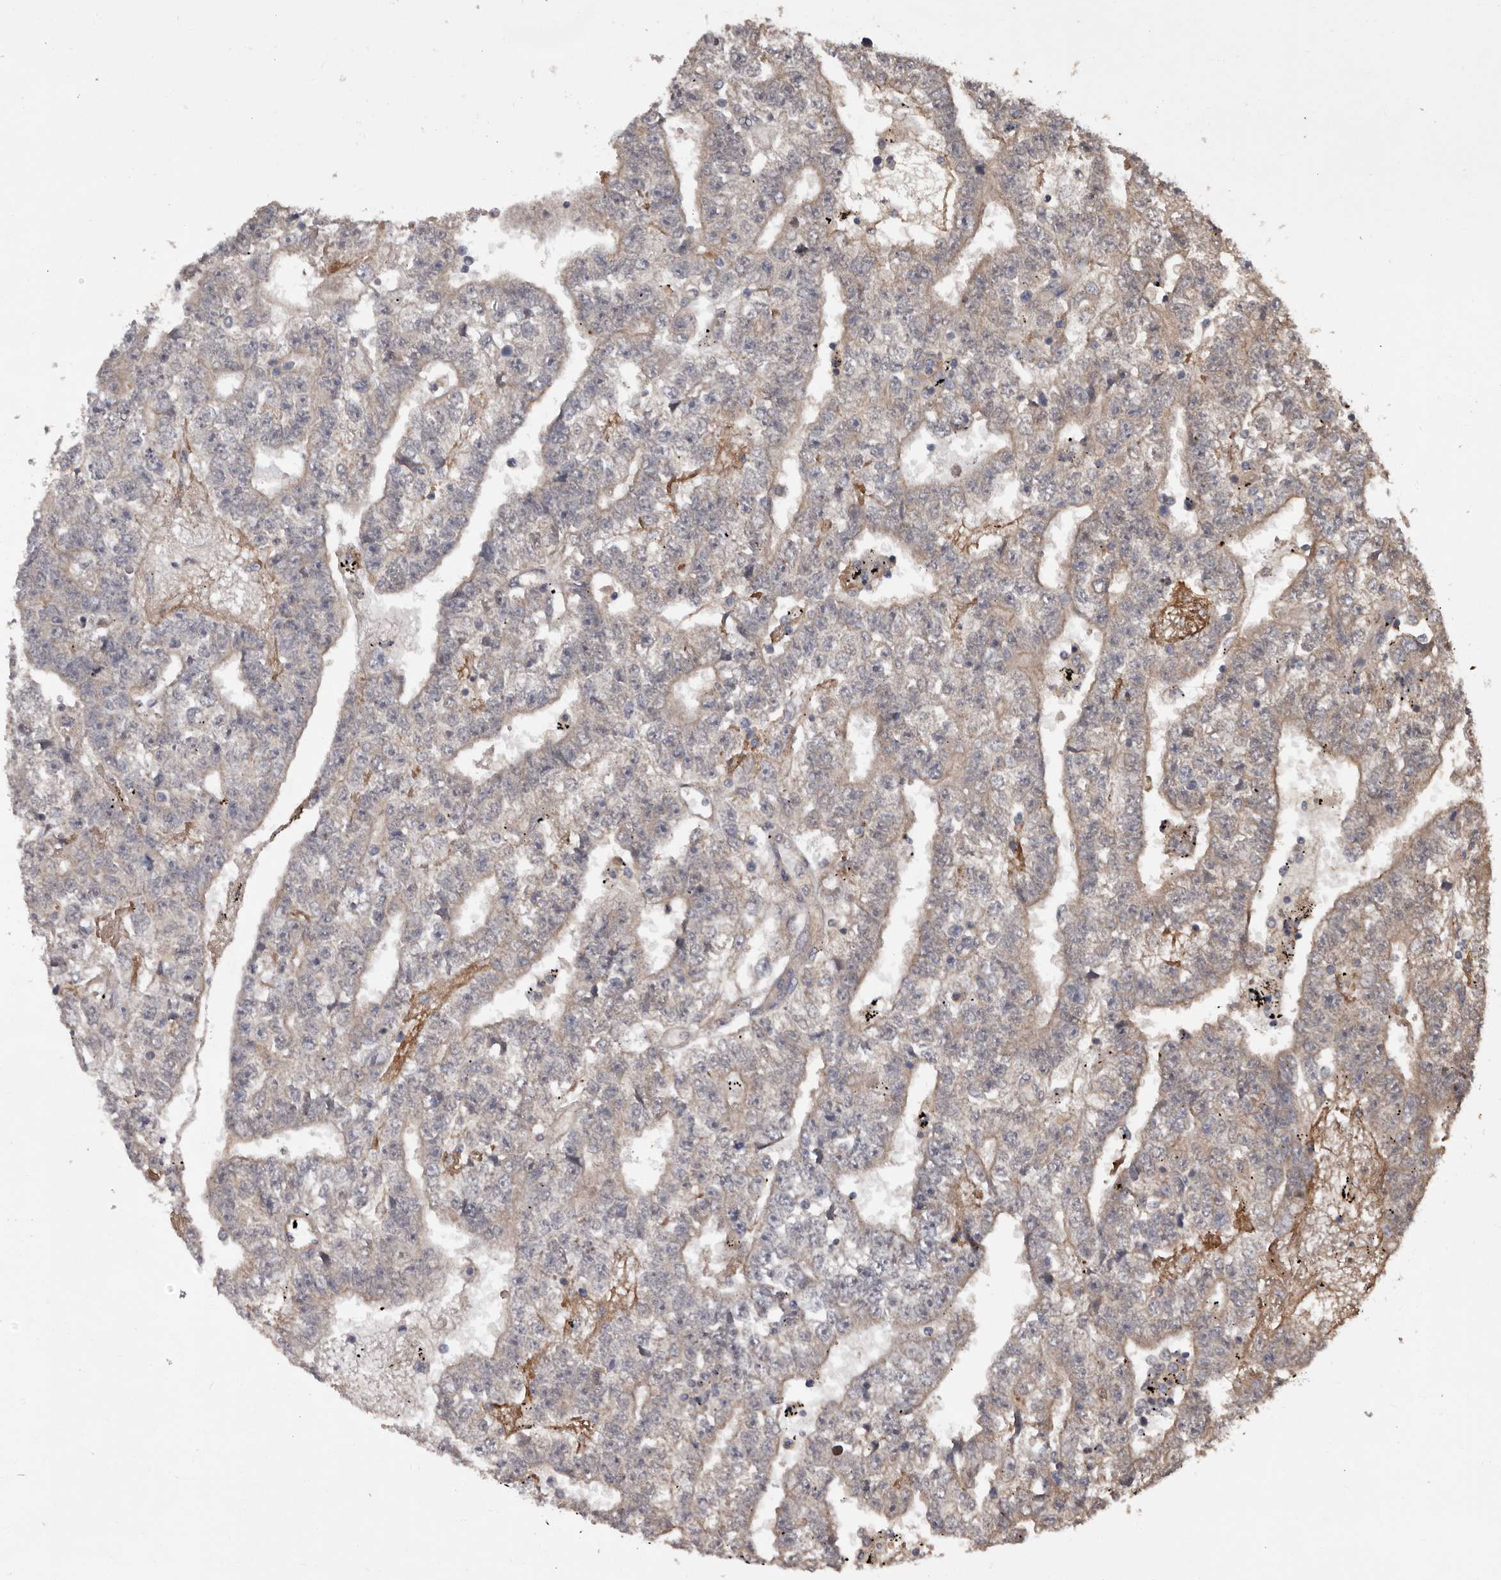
{"staining": {"intensity": "weak", "quantity": "25%-75%", "location": "cytoplasmic/membranous"}, "tissue": "testis cancer", "cell_type": "Tumor cells", "image_type": "cancer", "snomed": [{"axis": "morphology", "description": "Carcinoma, Embryonal, NOS"}, {"axis": "topography", "description": "Testis"}], "caption": "Immunohistochemistry (IHC) (DAB (3,3'-diaminobenzidine)) staining of human testis cancer (embryonal carcinoma) reveals weak cytoplasmic/membranous protein staining in approximately 25%-75% of tumor cells.", "gene": "DNAJB4", "patient": {"sex": "male", "age": 25}}